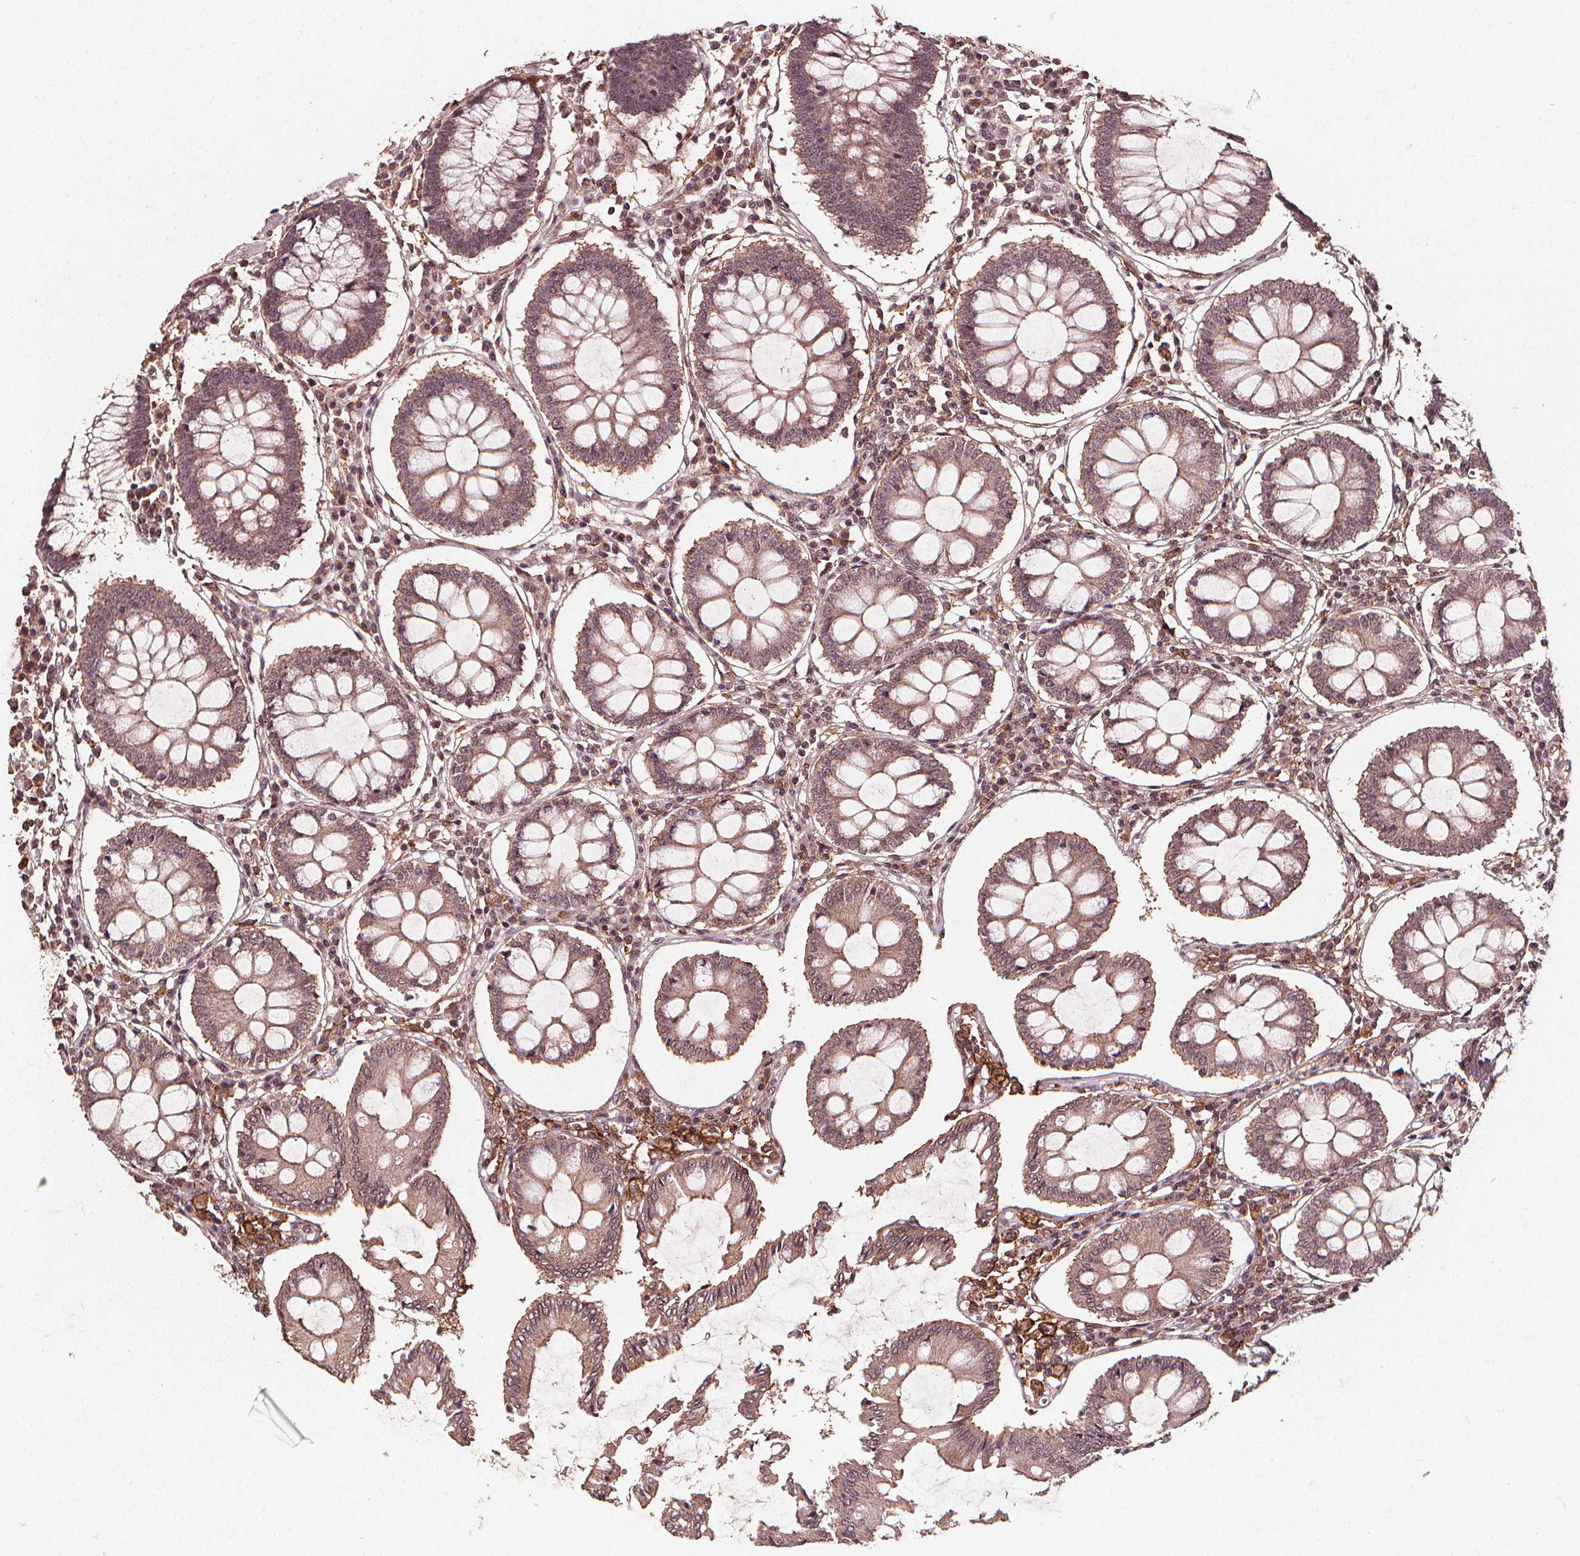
{"staining": {"intensity": "weak", "quantity": ">75%", "location": "cytoplasmic/membranous"}, "tissue": "colon", "cell_type": "Endothelial cells", "image_type": "normal", "snomed": [{"axis": "morphology", "description": "Normal tissue, NOS"}, {"axis": "morphology", "description": "Adenocarcinoma, NOS"}, {"axis": "topography", "description": "Colon"}], "caption": "IHC image of unremarkable colon: human colon stained using immunohistochemistry displays low levels of weak protein expression localized specifically in the cytoplasmic/membranous of endothelial cells, appearing as a cytoplasmic/membranous brown color.", "gene": "ABCA1", "patient": {"sex": "male", "age": 83}}